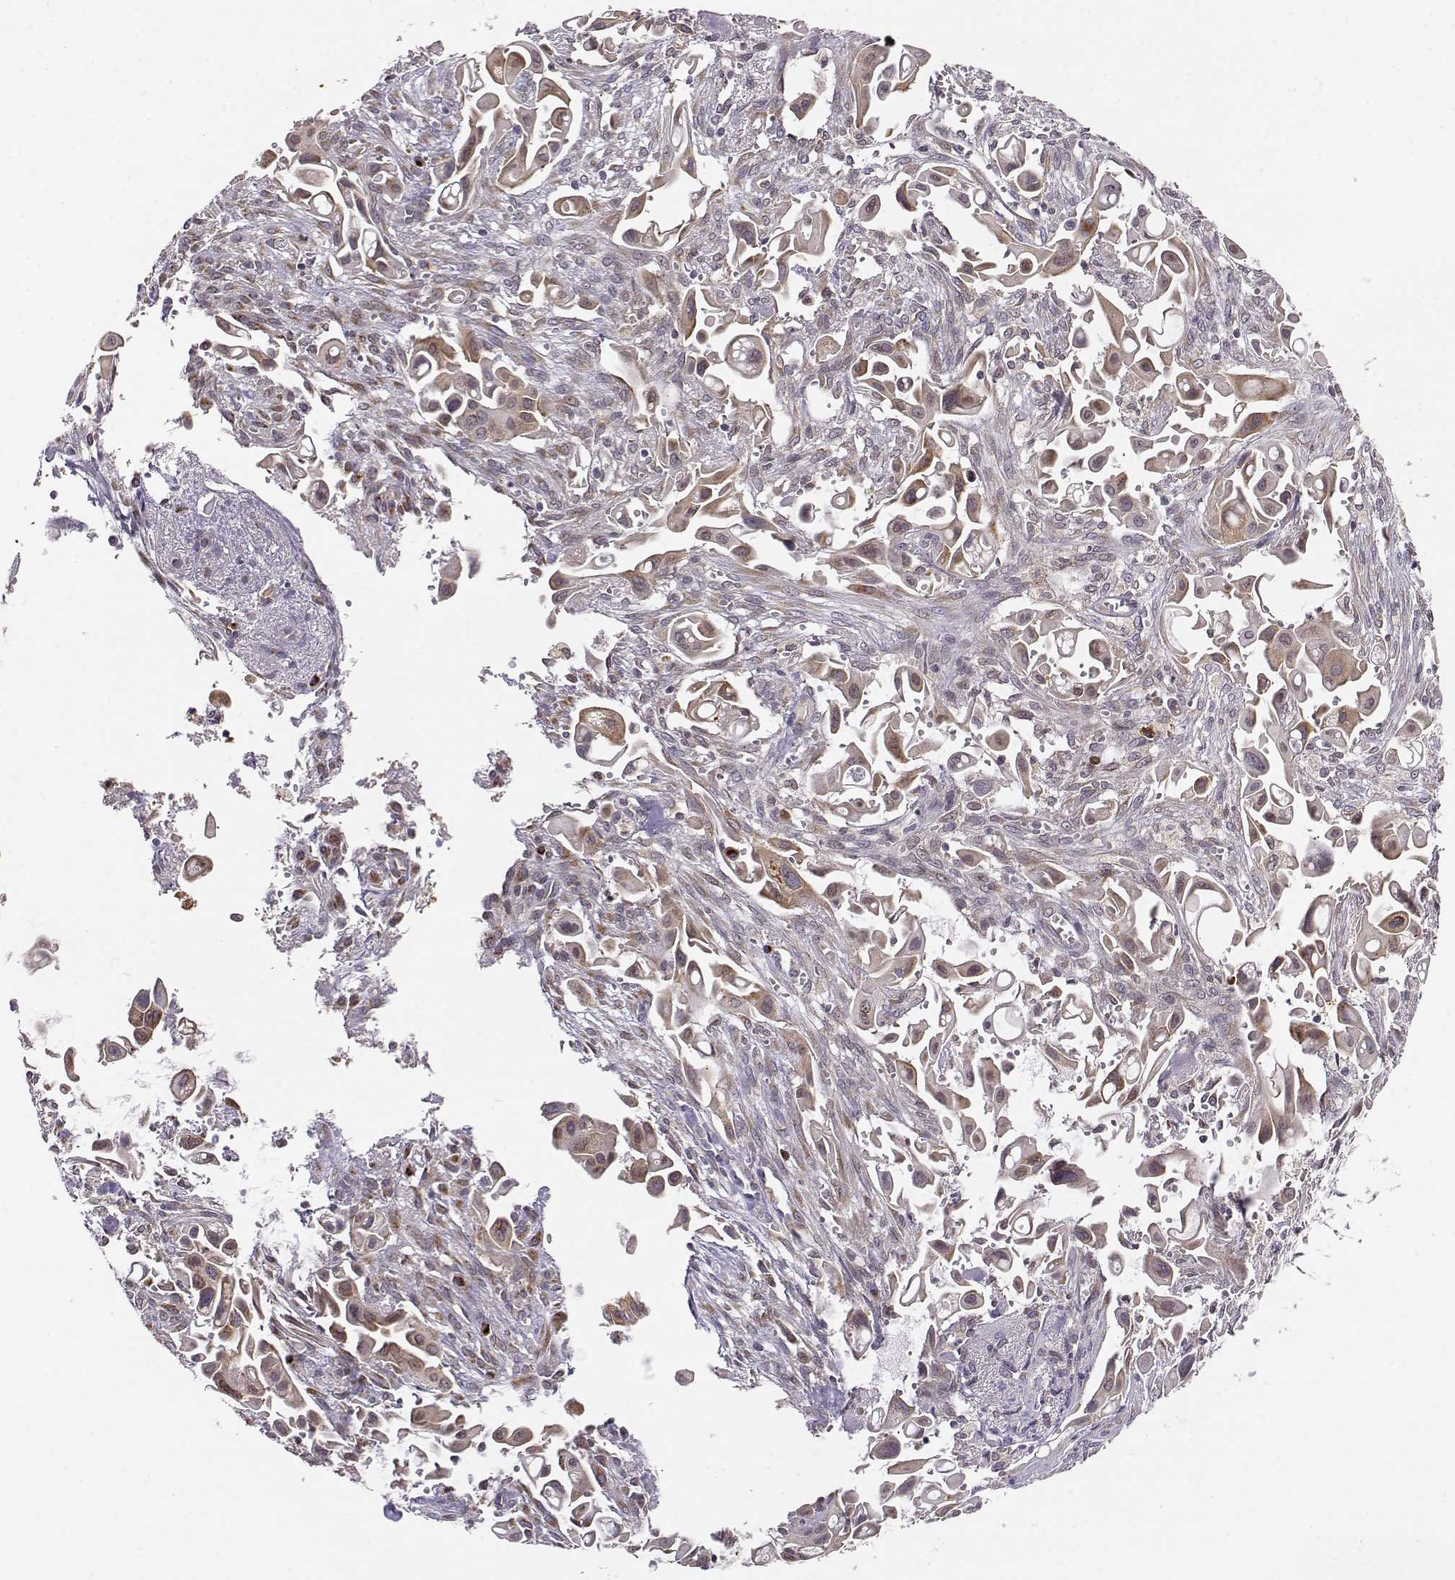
{"staining": {"intensity": "weak", "quantity": ">75%", "location": "cytoplasmic/membranous"}, "tissue": "pancreatic cancer", "cell_type": "Tumor cells", "image_type": "cancer", "snomed": [{"axis": "morphology", "description": "Adenocarcinoma, NOS"}, {"axis": "topography", "description": "Pancreas"}], "caption": "Immunohistochemical staining of human pancreatic cancer (adenocarcinoma) displays low levels of weak cytoplasmic/membranous protein positivity in about >75% of tumor cells.", "gene": "ERGIC2", "patient": {"sex": "male", "age": 50}}